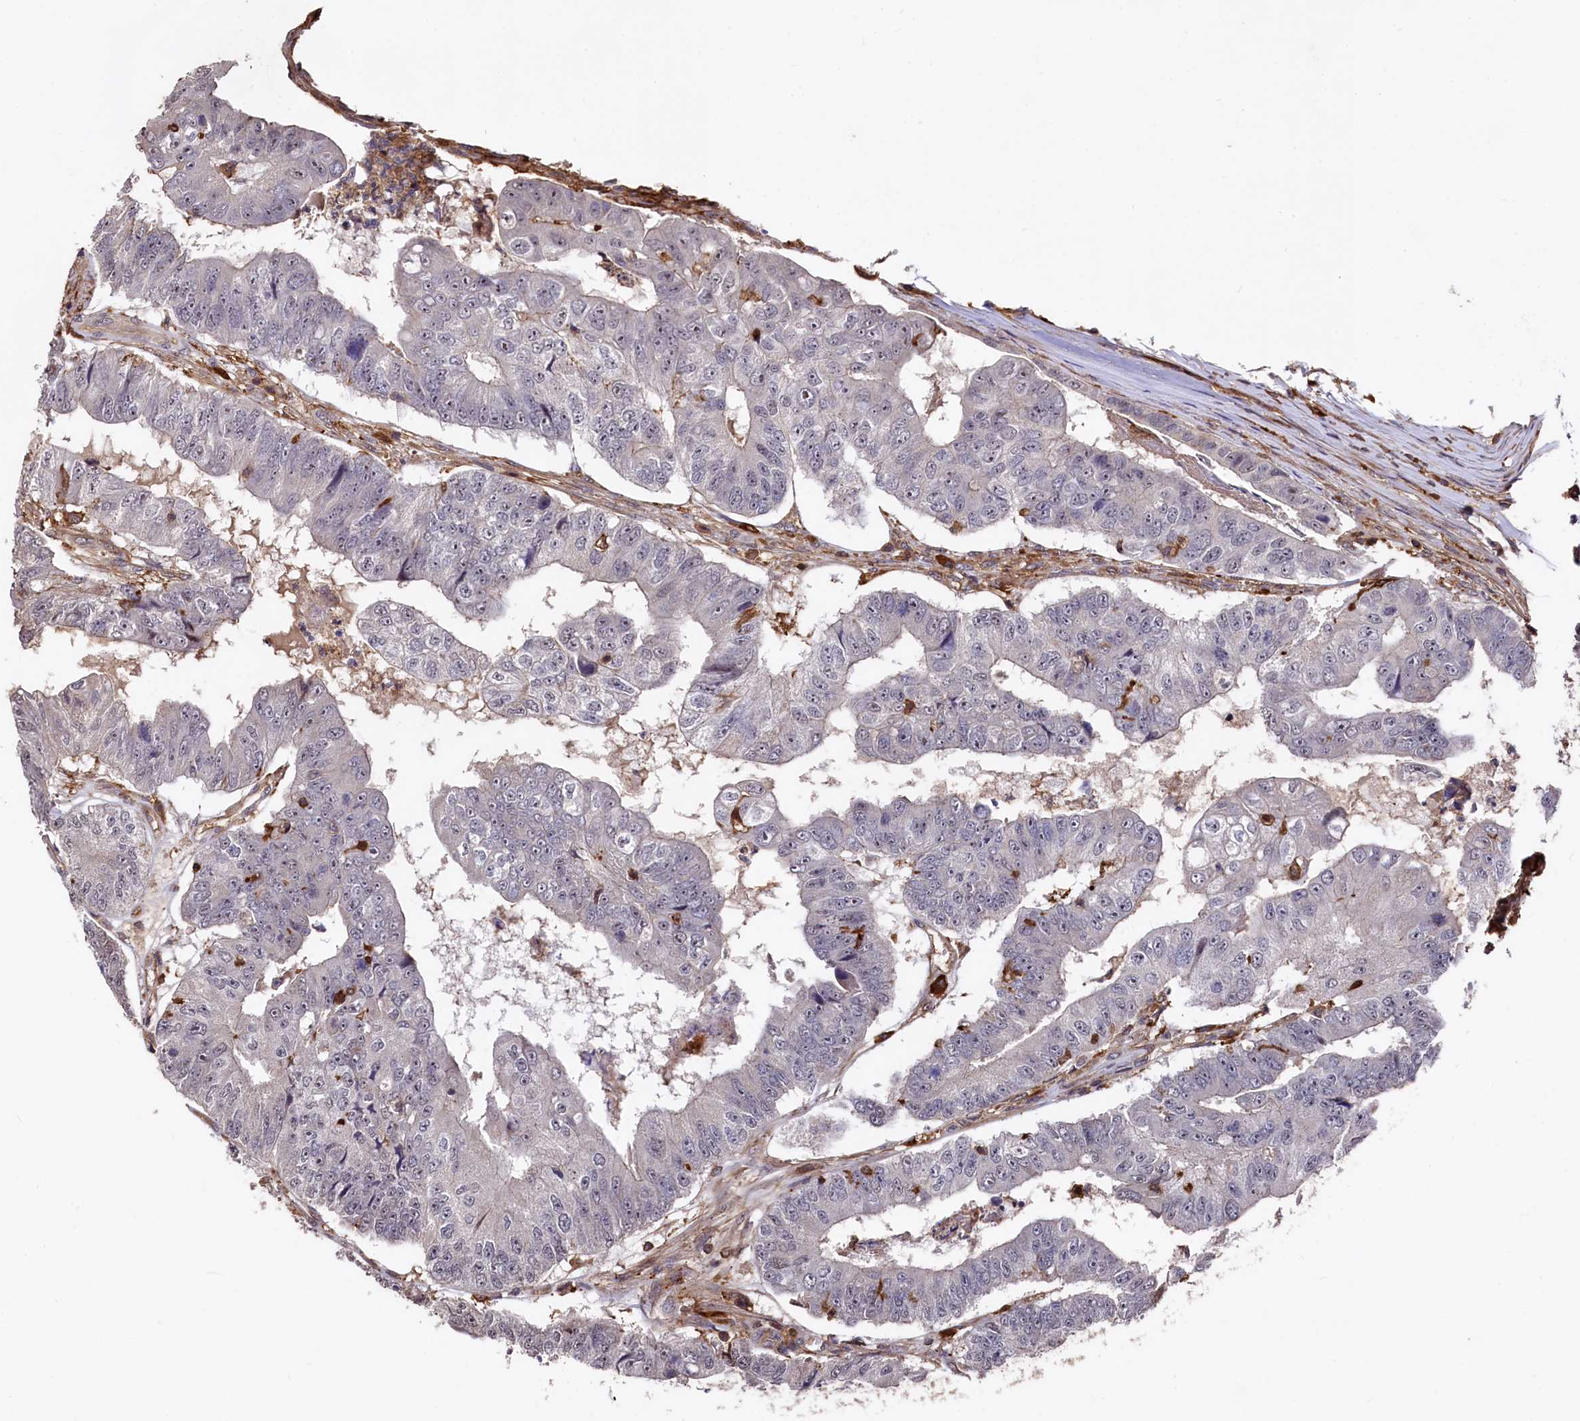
{"staining": {"intensity": "negative", "quantity": "none", "location": "none"}, "tissue": "colorectal cancer", "cell_type": "Tumor cells", "image_type": "cancer", "snomed": [{"axis": "morphology", "description": "Adenocarcinoma, NOS"}, {"axis": "topography", "description": "Colon"}], "caption": "Micrograph shows no protein expression in tumor cells of colorectal adenocarcinoma tissue.", "gene": "PLEKHO2", "patient": {"sex": "female", "age": 67}}